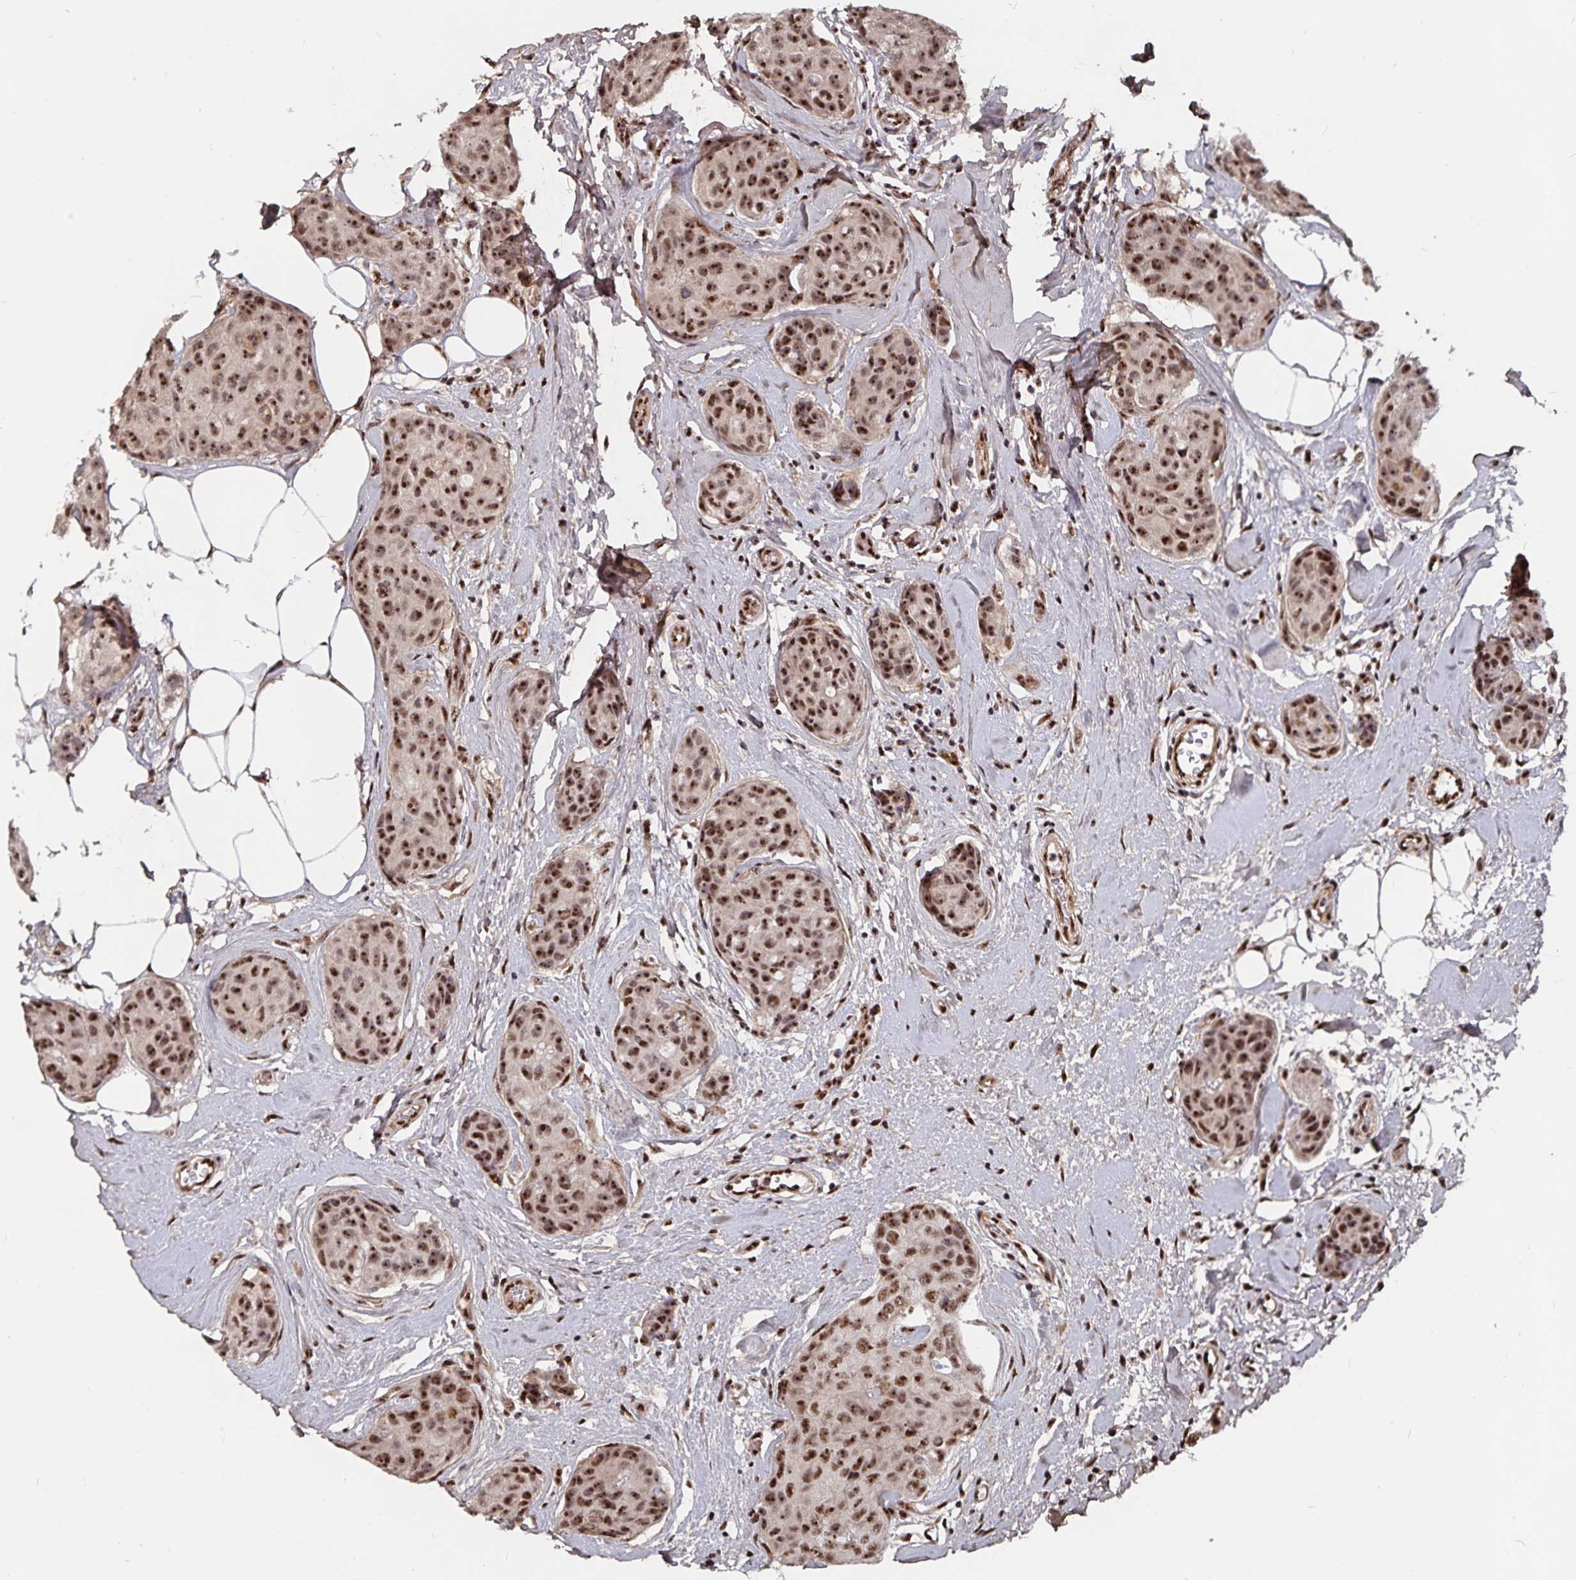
{"staining": {"intensity": "moderate", "quantity": ">75%", "location": "nuclear"}, "tissue": "breast cancer", "cell_type": "Tumor cells", "image_type": "cancer", "snomed": [{"axis": "morphology", "description": "Duct carcinoma"}, {"axis": "topography", "description": "Breast"}], "caption": "Infiltrating ductal carcinoma (breast) was stained to show a protein in brown. There is medium levels of moderate nuclear staining in approximately >75% of tumor cells.", "gene": "LAS1L", "patient": {"sex": "female", "age": 80}}